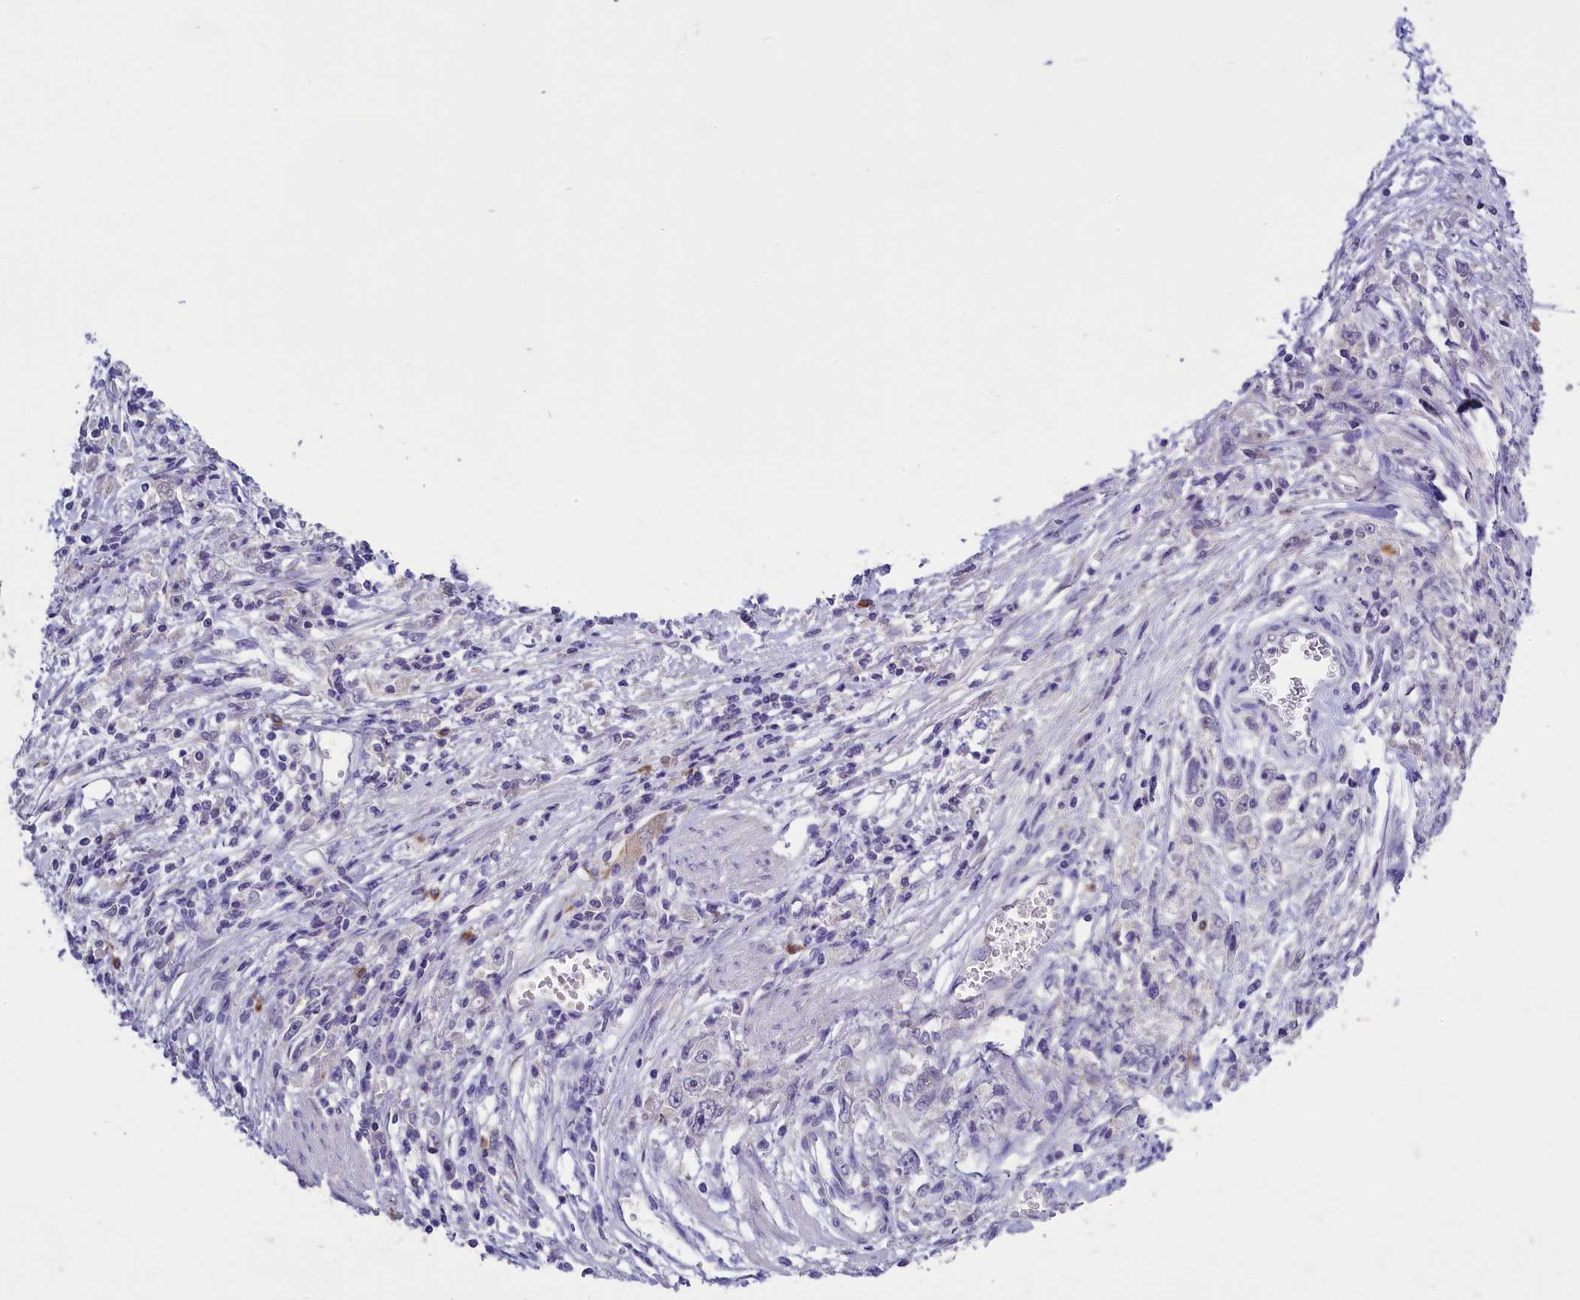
{"staining": {"intensity": "negative", "quantity": "none", "location": "none"}, "tissue": "stomach cancer", "cell_type": "Tumor cells", "image_type": "cancer", "snomed": [{"axis": "morphology", "description": "Adenocarcinoma, NOS"}, {"axis": "topography", "description": "Stomach"}], "caption": "A high-resolution image shows immunohistochemistry staining of adenocarcinoma (stomach), which demonstrates no significant positivity in tumor cells.", "gene": "ENPP6", "patient": {"sex": "female", "age": 59}}